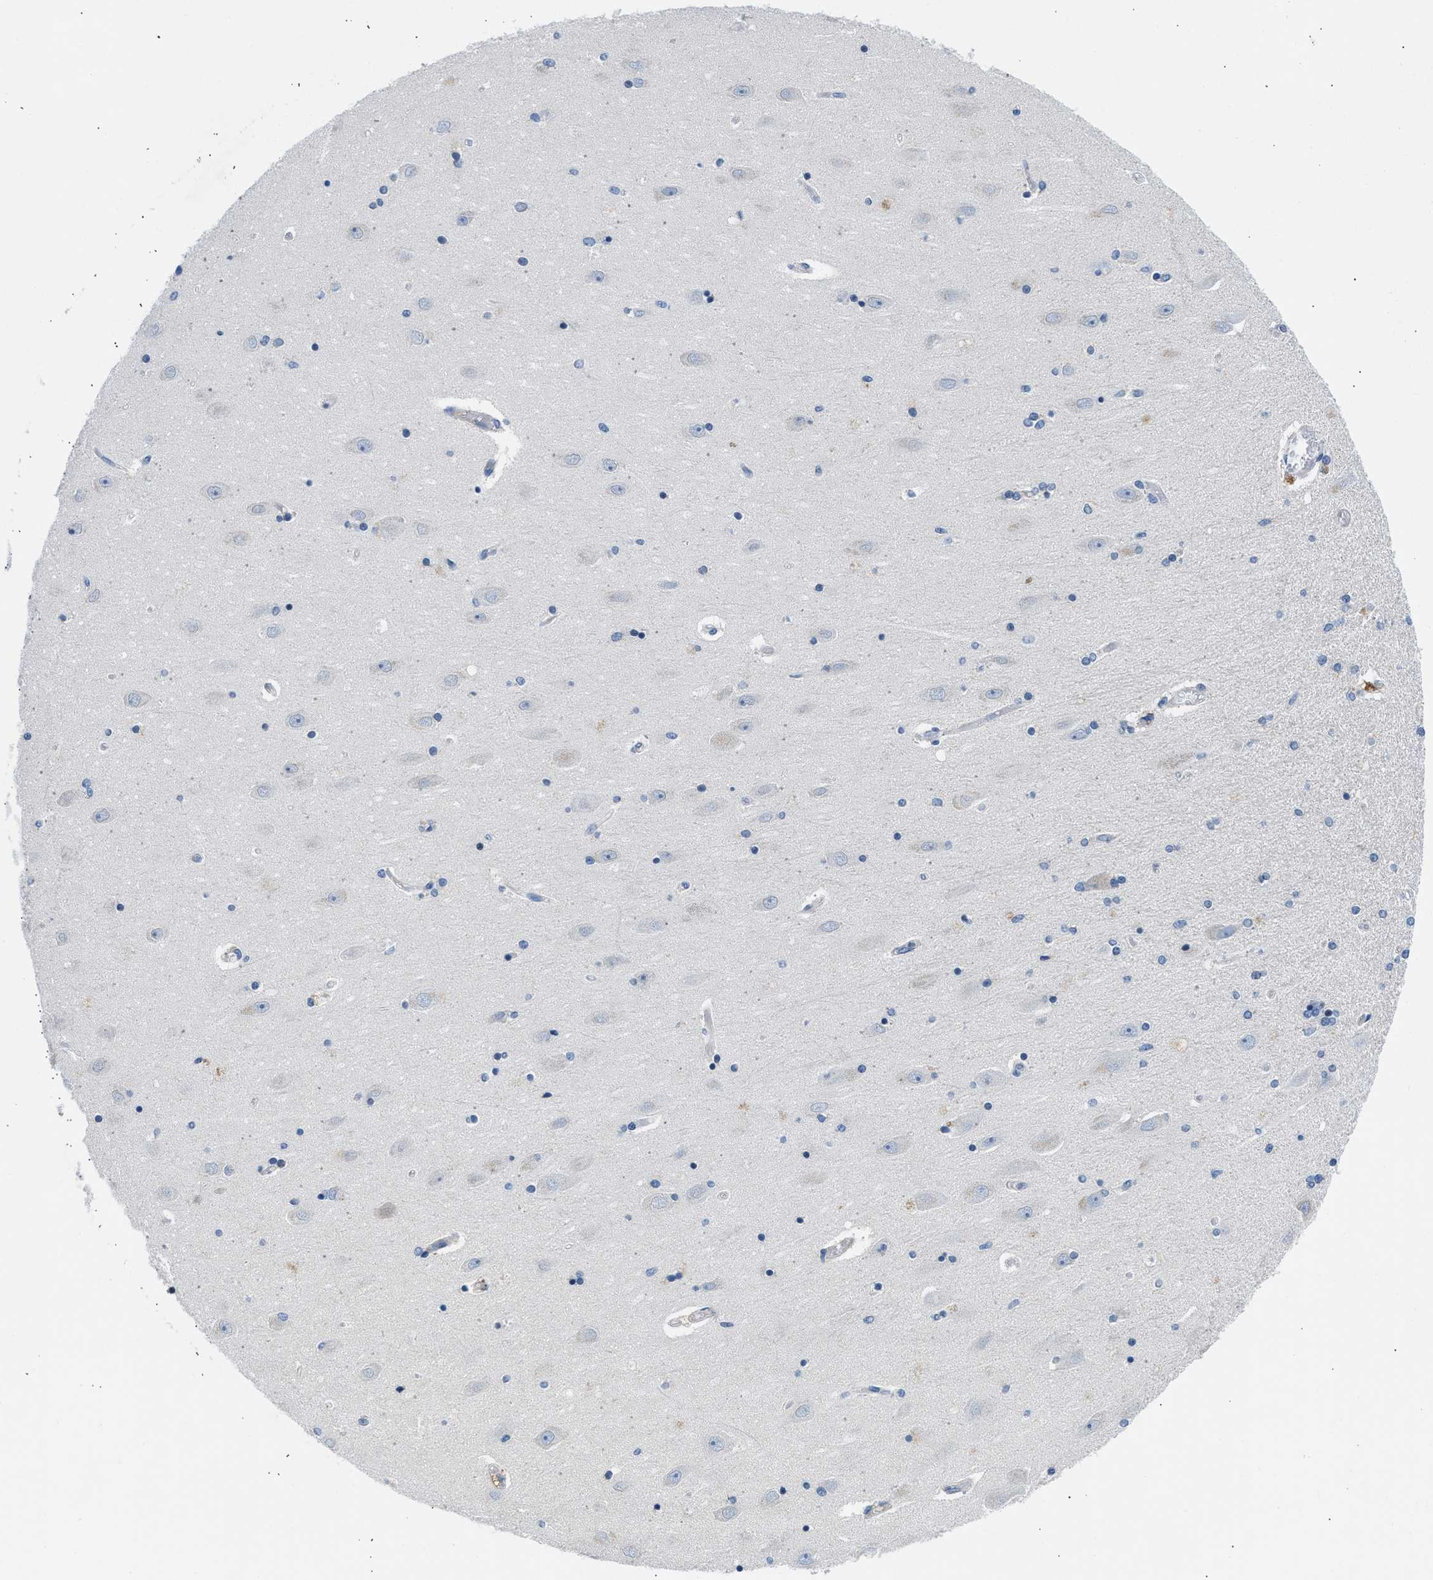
{"staining": {"intensity": "negative", "quantity": "none", "location": "none"}, "tissue": "hippocampus", "cell_type": "Glial cells", "image_type": "normal", "snomed": [{"axis": "morphology", "description": "Normal tissue, NOS"}, {"axis": "topography", "description": "Hippocampus"}], "caption": "Histopathology image shows no protein staining in glial cells of normal hippocampus. Brightfield microscopy of immunohistochemistry stained with DAB (brown) and hematoxylin (blue), captured at high magnification.", "gene": "BNC2", "patient": {"sex": "female", "age": 54}}